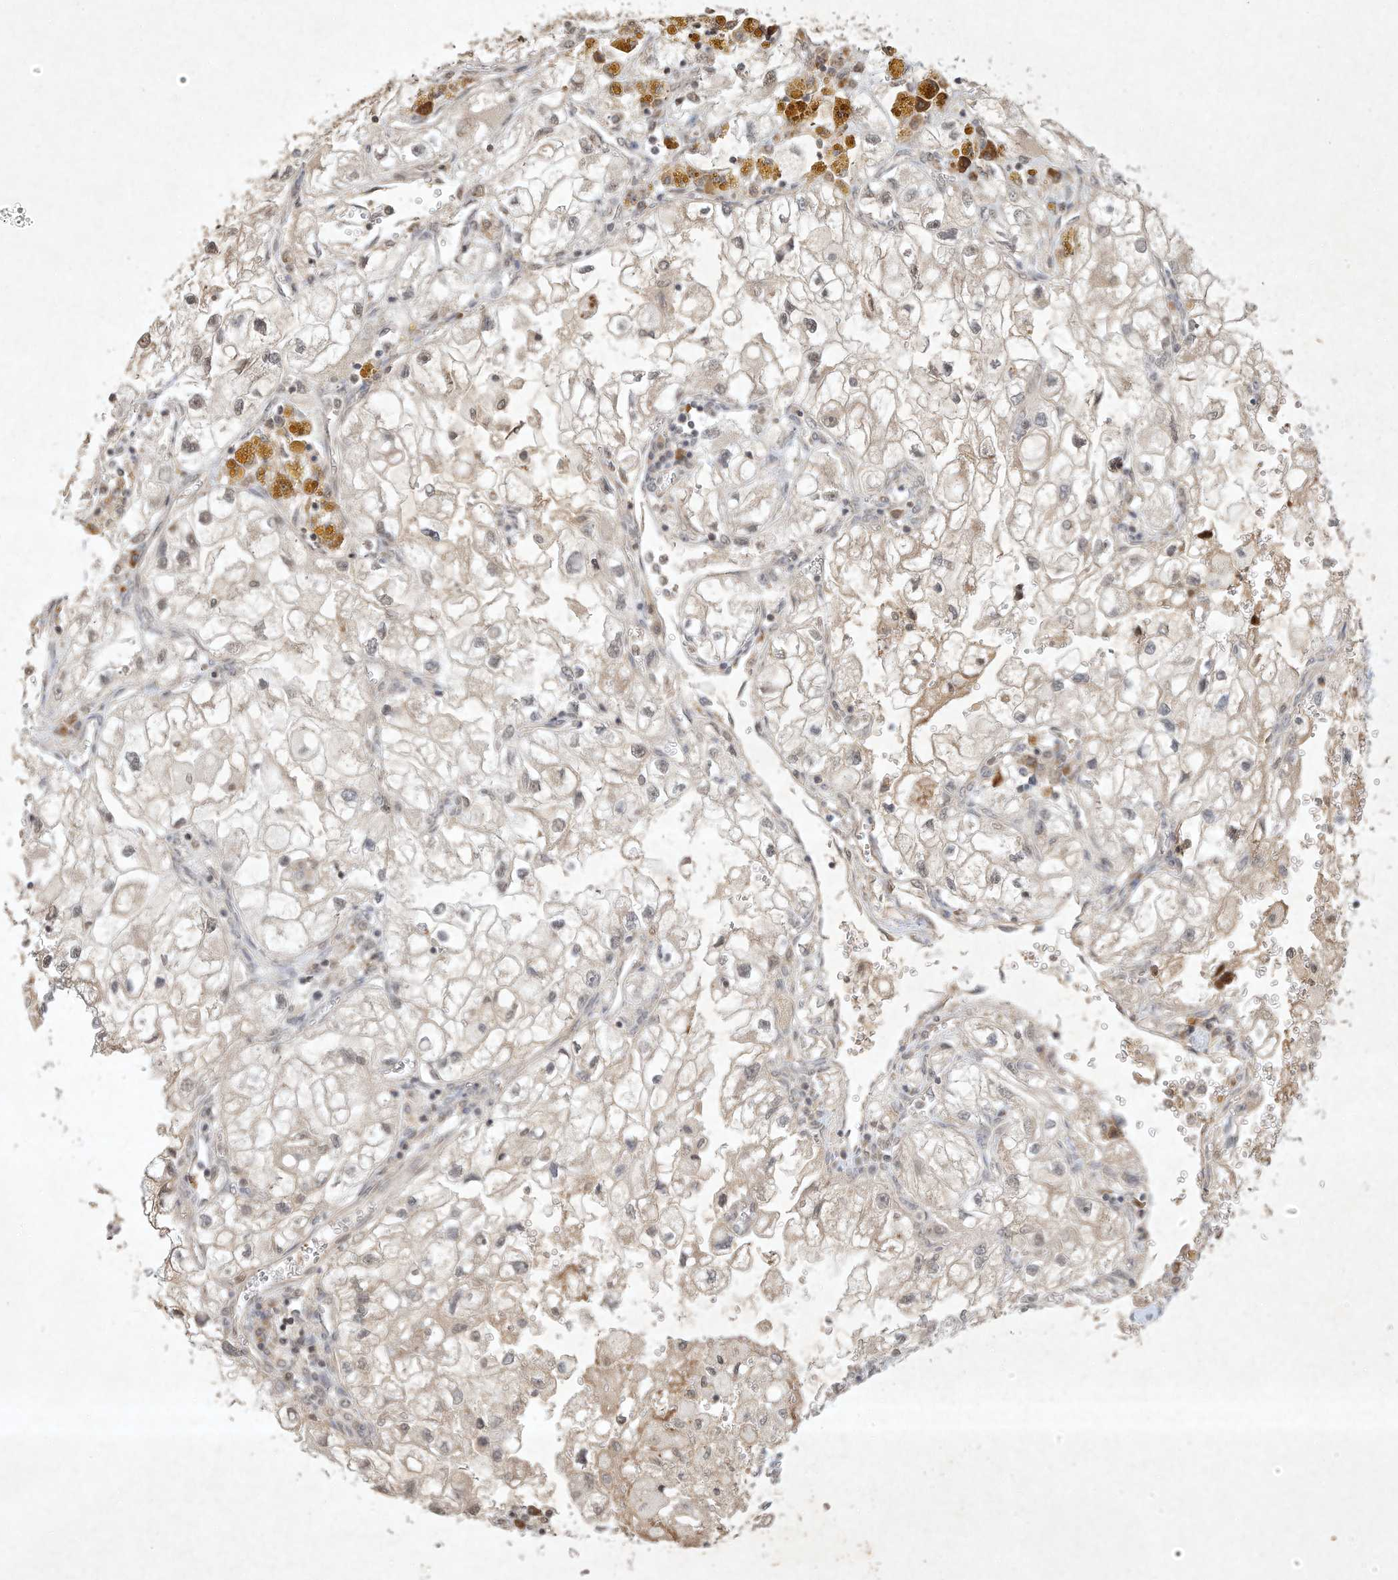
{"staining": {"intensity": "weak", "quantity": "<25%", "location": "nuclear"}, "tissue": "renal cancer", "cell_type": "Tumor cells", "image_type": "cancer", "snomed": [{"axis": "morphology", "description": "Adenocarcinoma, NOS"}, {"axis": "topography", "description": "Kidney"}], "caption": "Immunohistochemistry (IHC) of renal adenocarcinoma shows no expression in tumor cells.", "gene": "BTRC", "patient": {"sex": "female", "age": 70}}